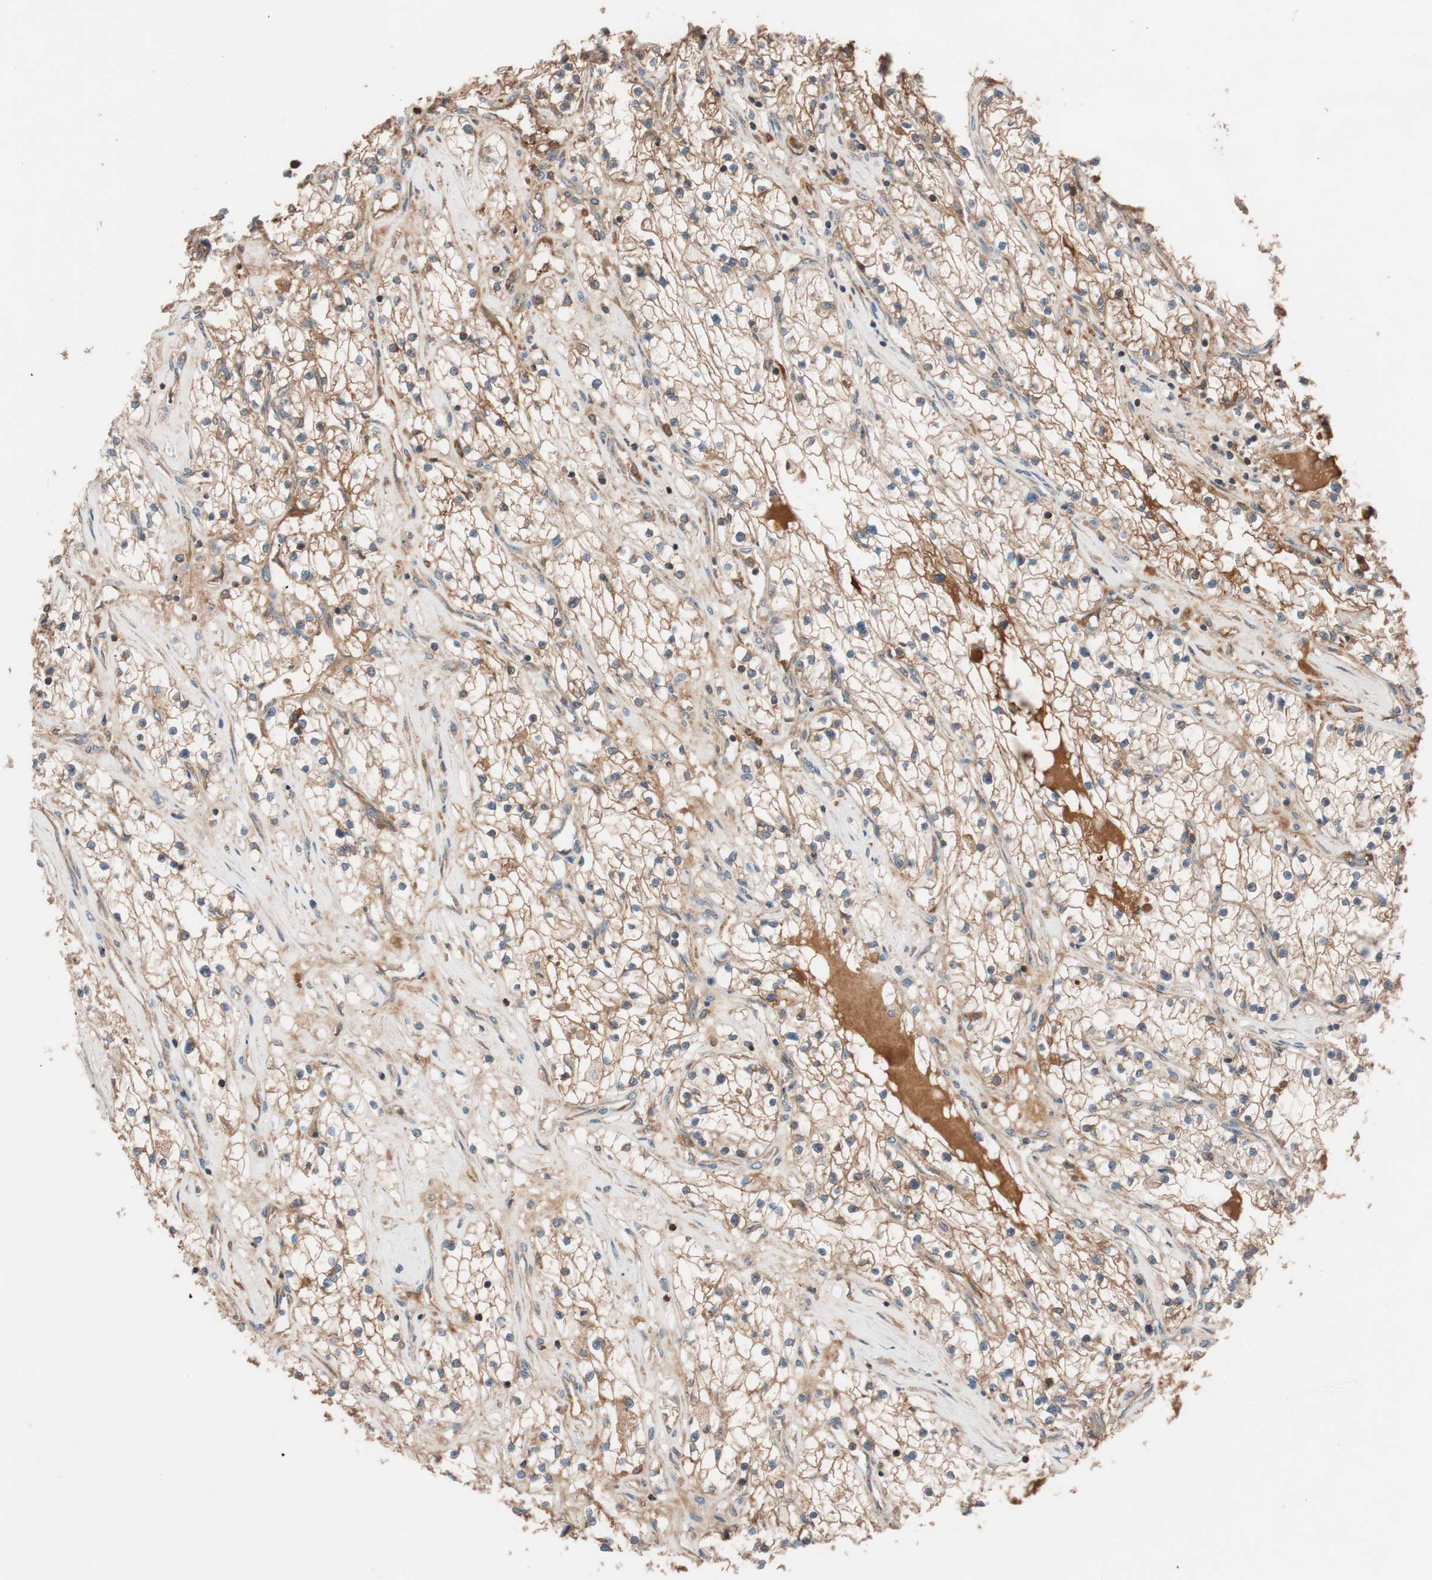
{"staining": {"intensity": "moderate", "quantity": ">75%", "location": "cytoplasmic/membranous"}, "tissue": "renal cancer", "cell_type": "Tumor cells", "image_type": "cancer", "snomed": [{"axis": "morphology", "description": "Adenocarcinoma, NOS"}, {"axis": "topography", "description": "Kidney"}], "caption": "IHC photomicrograph of human renal cancer (adenocarcinoma) stained for a protein (brown), which displays medium levels of moderate cytoplasmic/membranous expression in approximately >75% of tumor cells.", "gene": "SDC4", "patient": {"sex": "male", "age": 68}}